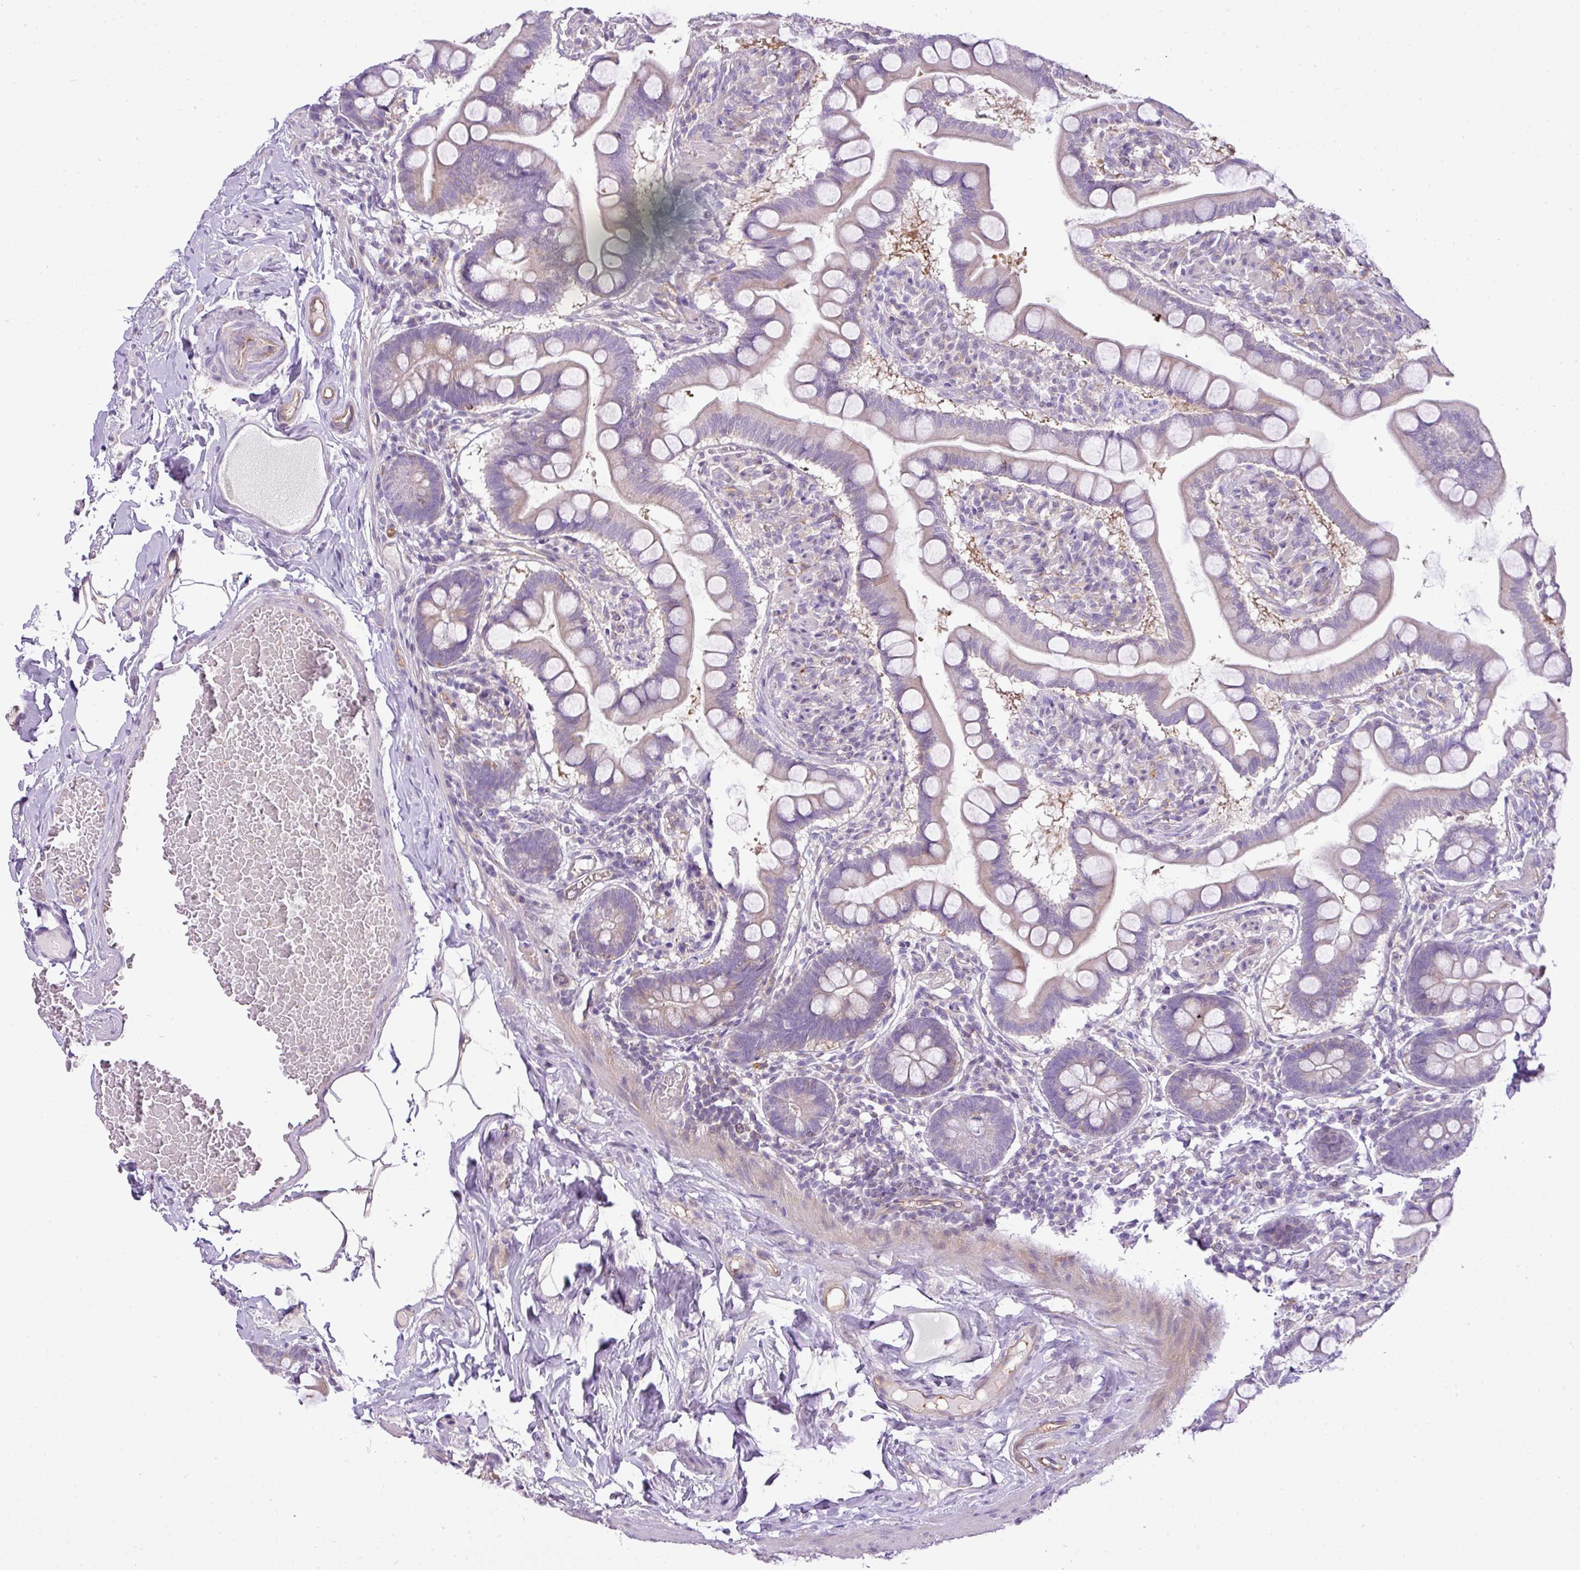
{"staining": {"intensity": "weak", "quantity": "25%-75%", "location": "cytoplasmic/membranous"}, "tissue": "small intestine", "cell_type": "Glandular cells", "image_type": "normal", "snomed": [{"axis": "morphology", "description": "Normal tissue, NOS"}, {"axis": "topography", "description": "Small intestine"}], "caption": "A photomicrograph showing weak cytoplasmic/membranous staining in about 25%-75% of glandular cells in normal small intestine, as visualized by brown immunohistochemical staining.", "gene": "HOXC13", "patient": {"sex": "male", "age": 41}}